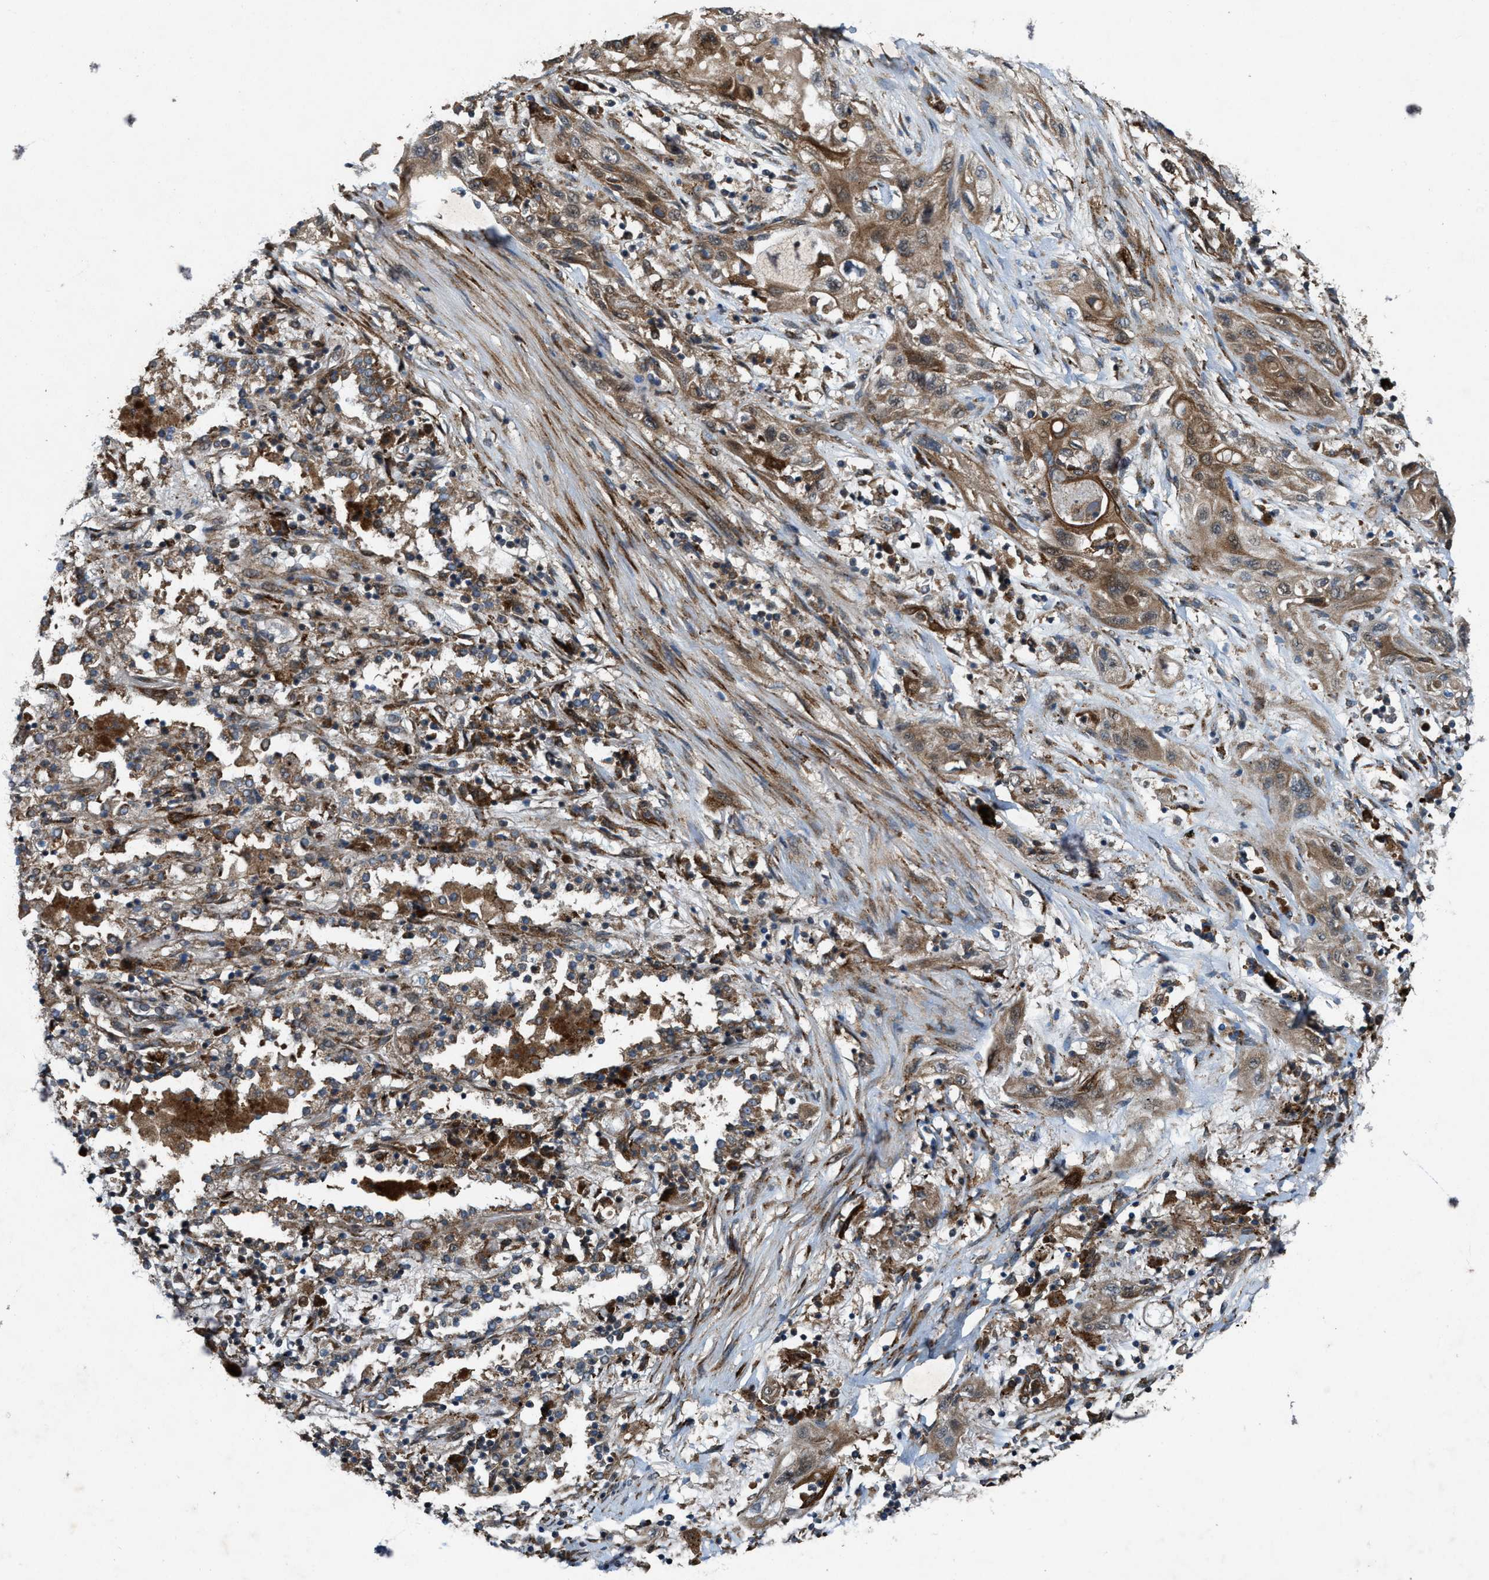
{"staining": {"intensity": "weak", "quantity": ">75%", "location": "cytoplasmic/membranous"}, "tissue": "lung cancer", "cell_type": "Tumor cells", "image_type": "cancer", "snomed": [{"axis": "morphology", "description": "Squamous cell carcinoma, NOS"}, {"axis": "topography", "description": "Lung"}], "caption": "Lung cancer was stained to show a protein in brown. There is low levels of weak cytoplasmic/membranous expression in about >75% of tumor cells.", "gene": "LRRC72", "patient": {"sex": "female", "age": 47}}